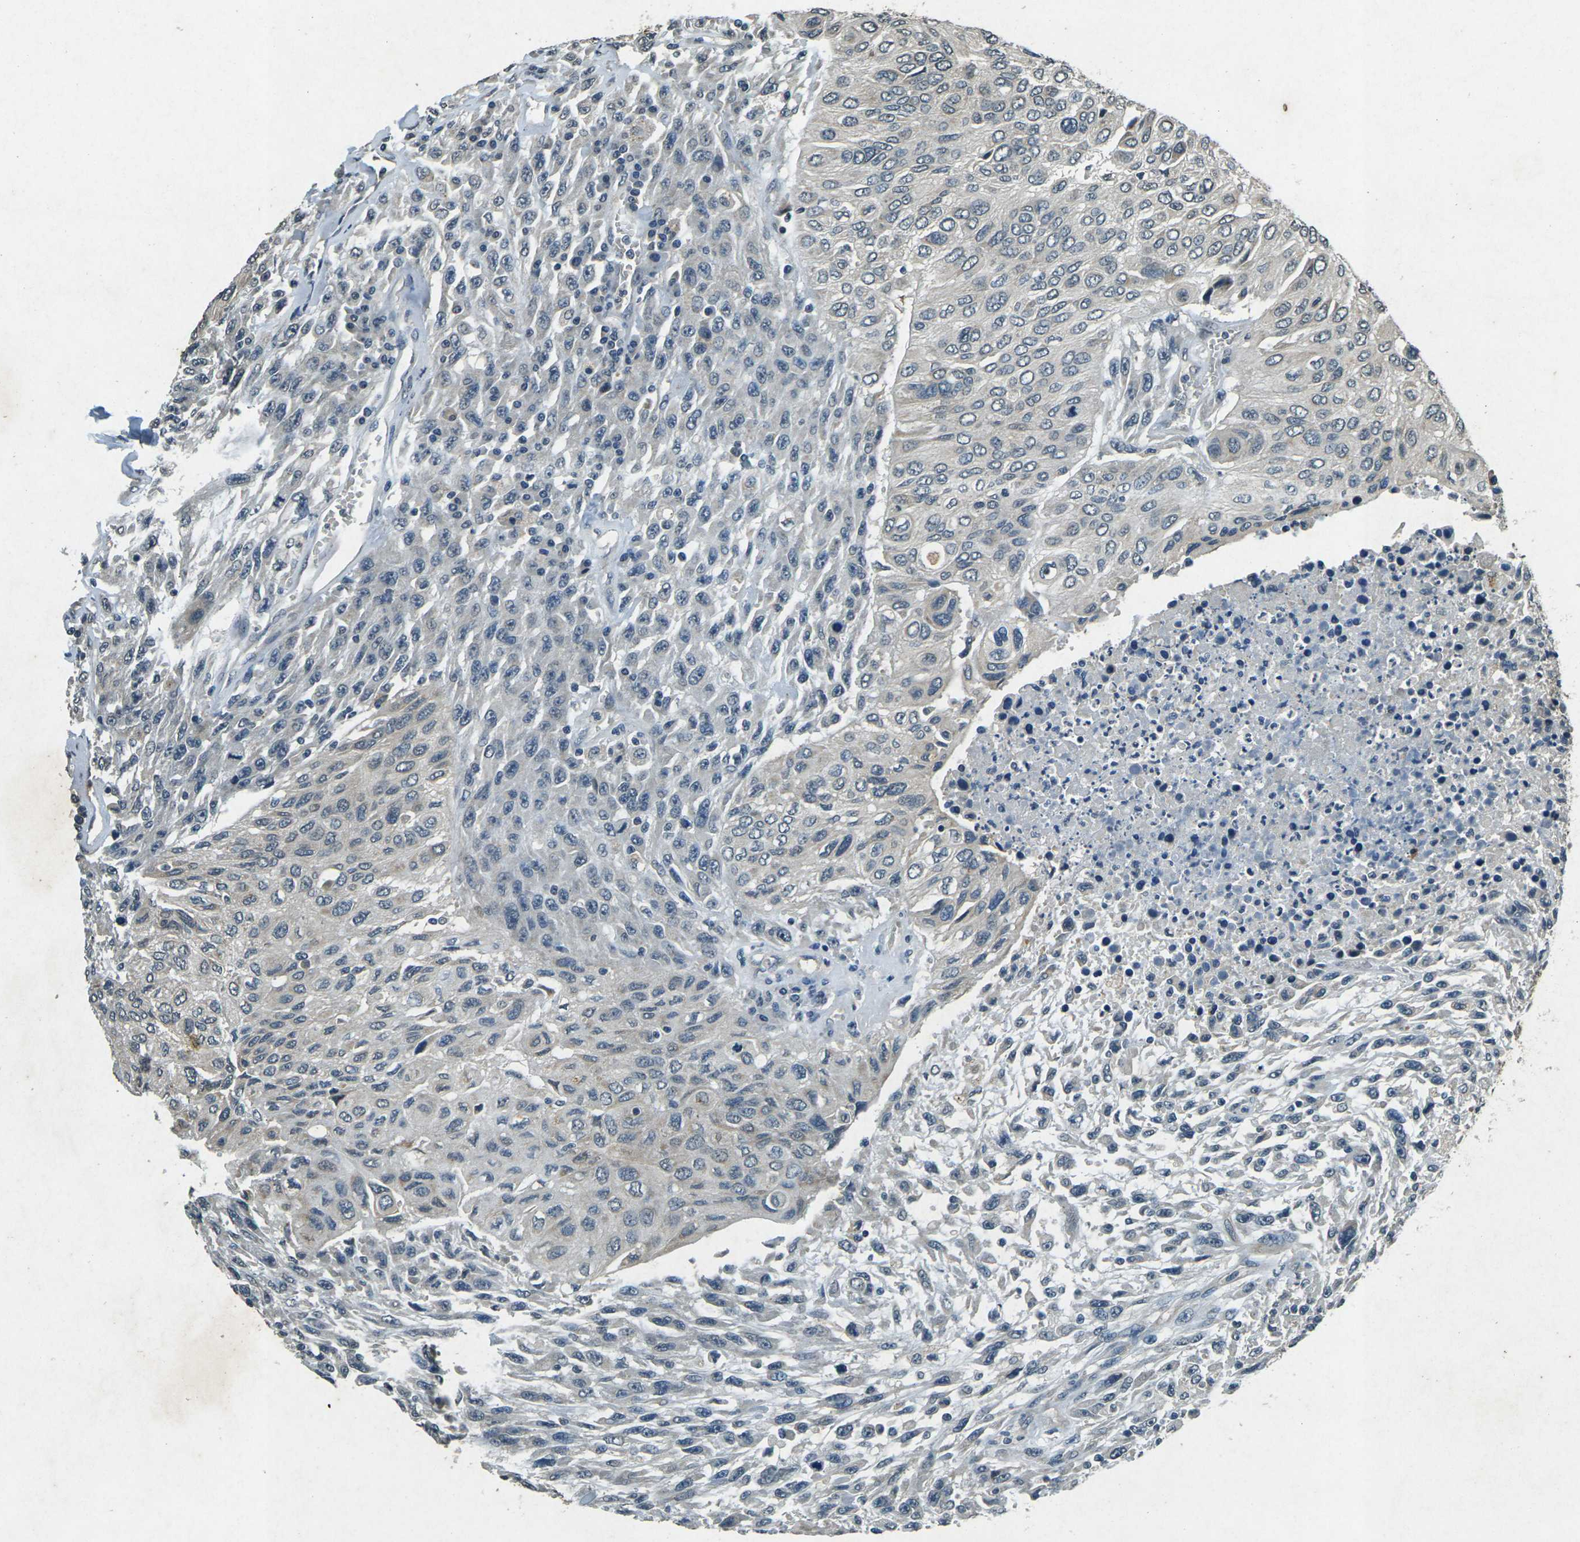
{"staining": {"intensity": "negative", "quantity": "none", "location": "none"}, "tissue": "urothelial cancer", "cell_type": "Tumor cells", "image_type": "cancer", "snomed": [{"axis": "morphology", "description": "Urothelial carcinoma, High grade"}, {"axis": "topography", "description": "Urinary bladder"}], "caption": "A micrograph of human urothelial cancer is negative for staining in tumor cells.", "gene": "PDE2A", "patient": {"sex": "male", "age": 66}}